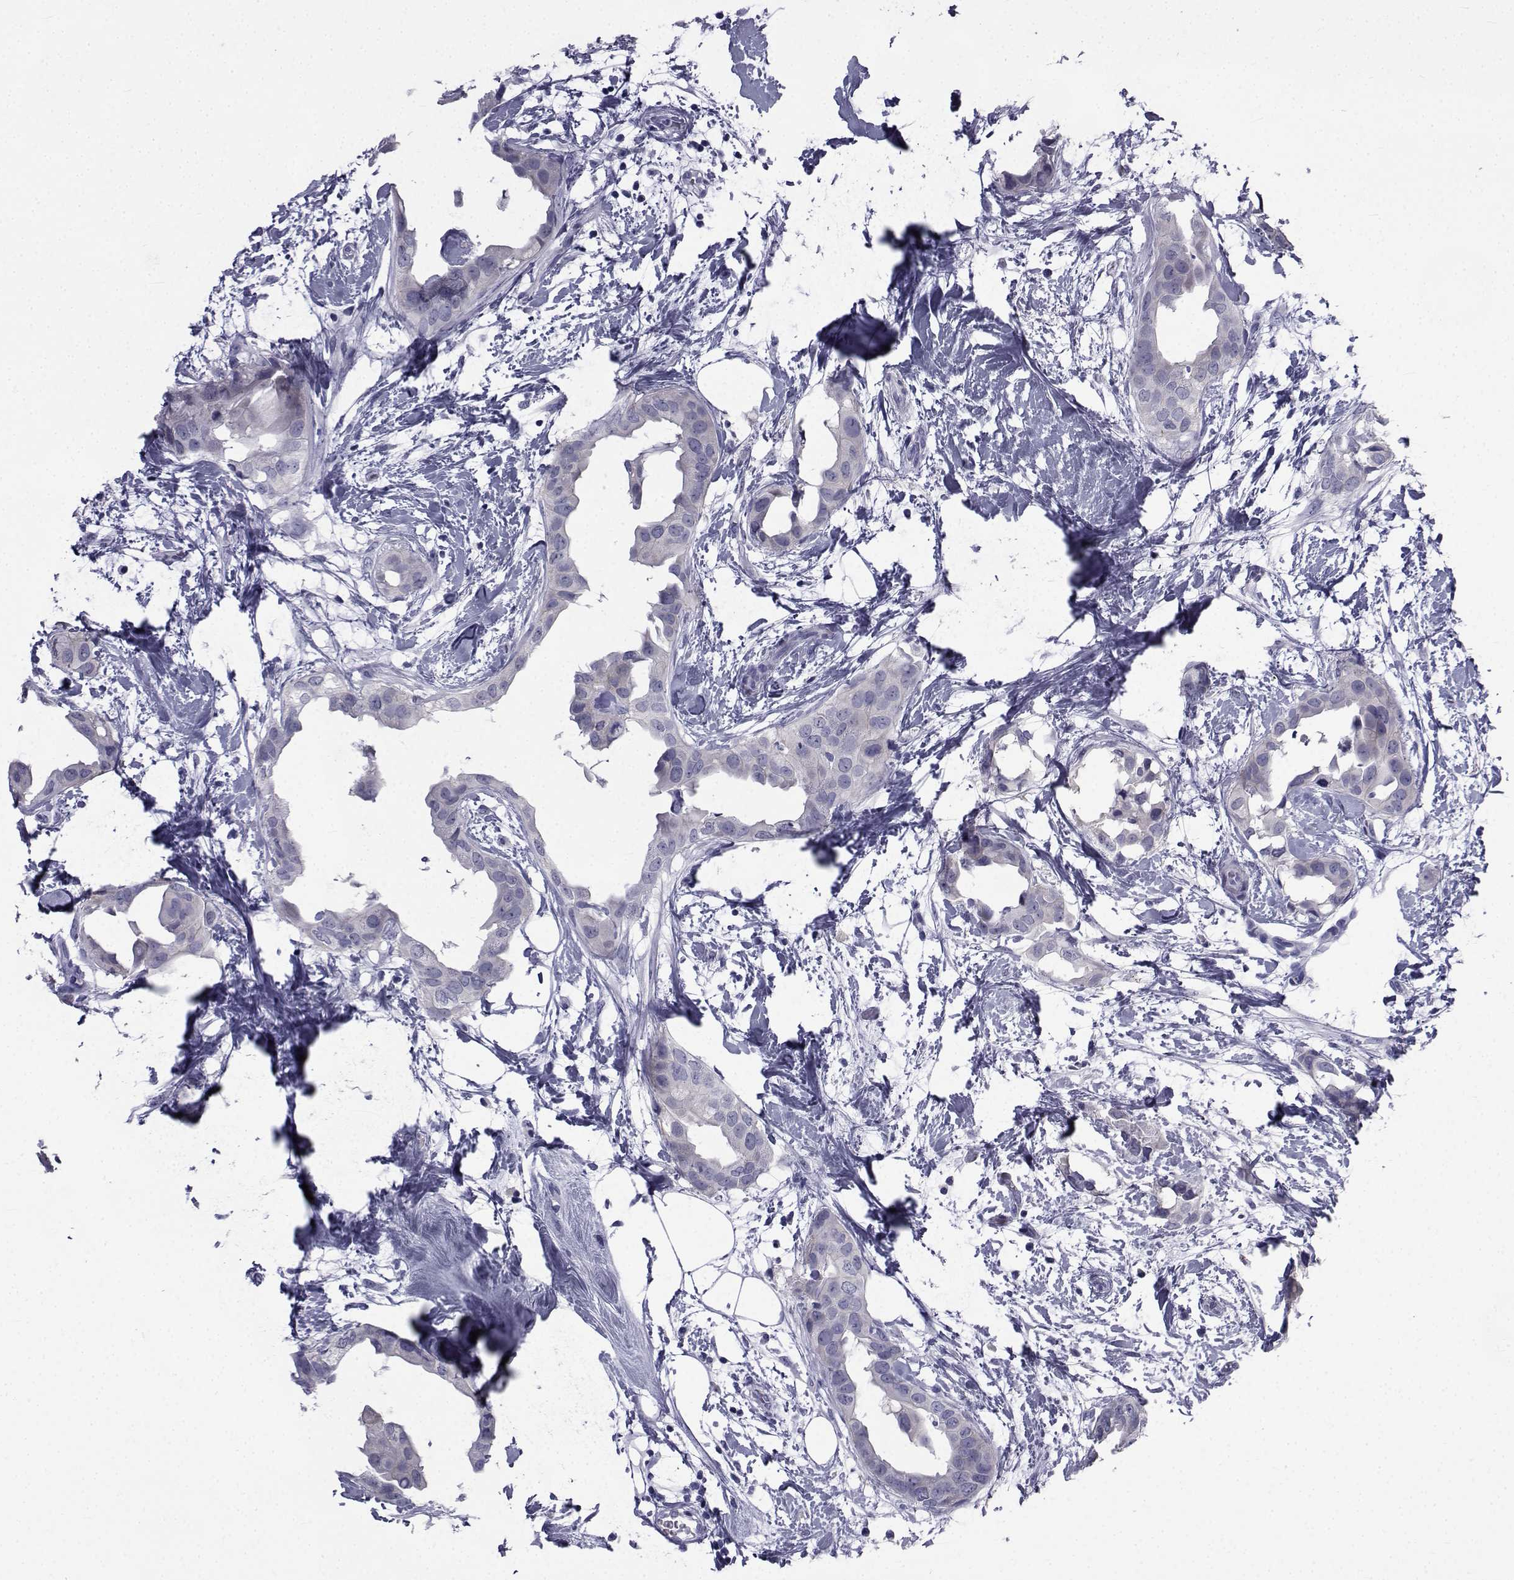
{"staining": {"intensity": "negative", "quantity": "none", "location": "none"}, "tissue": "breast cancer", "cell_type": "Tumor cells", "image_type": "cancer", "snomed": [{"axis": "morphology", "description": "Normal tissue, NOS"}, {"axis": "morphology", "description": "Duct carcinoma"}, {"axis": "topography", "description": "Breast"}], "caption": "Infiltrating ductal carcinoma (breast) was stained to show a protein in brown. There is no significant positivity in tumor cells. (DAB immunohistochemistry (IHC) with hematoxylin counter stain).", "gene": "PDE6H", "patient": {"sex": "female", "age": 40}}